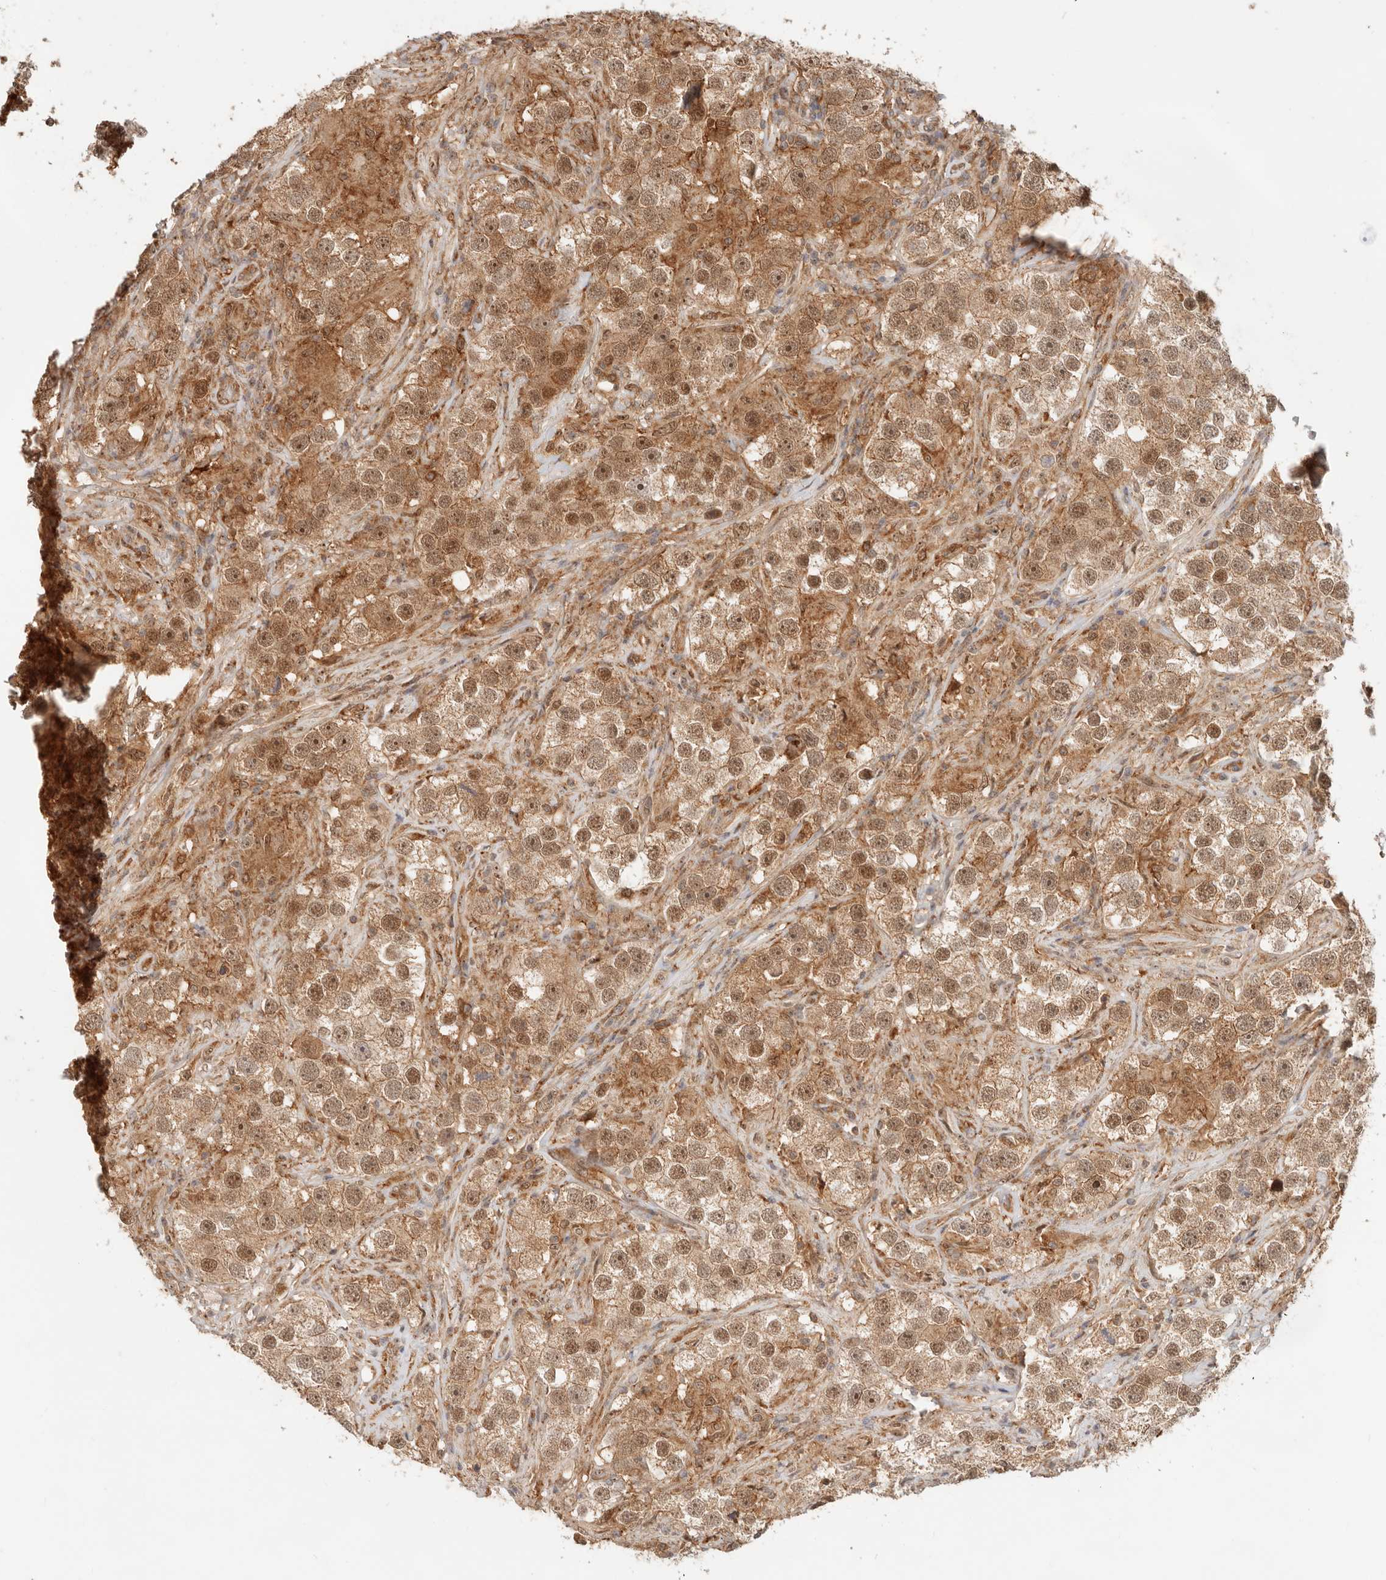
{"staining": {"intensity": "moderate", "quantity": ">75%", "location": "cytoplasmic/membranous,nuclear"}, "tissue": "testis cancer", "cell_type": "Tumor cells", "image_type": "cancer", "snomed": [{"axis": "morphology", "description": "Seminoma, NOS"}, {"axis": "topography", "description": "Testis"}], "caption": "A photomicrograph of human testis cancer stained for a protein exhibits moderate cytoplasmic/membranous and nuclear brown staining in tumor cells.", "gene": "HEXD", "patient": {"sex": "male", "age": 49}}